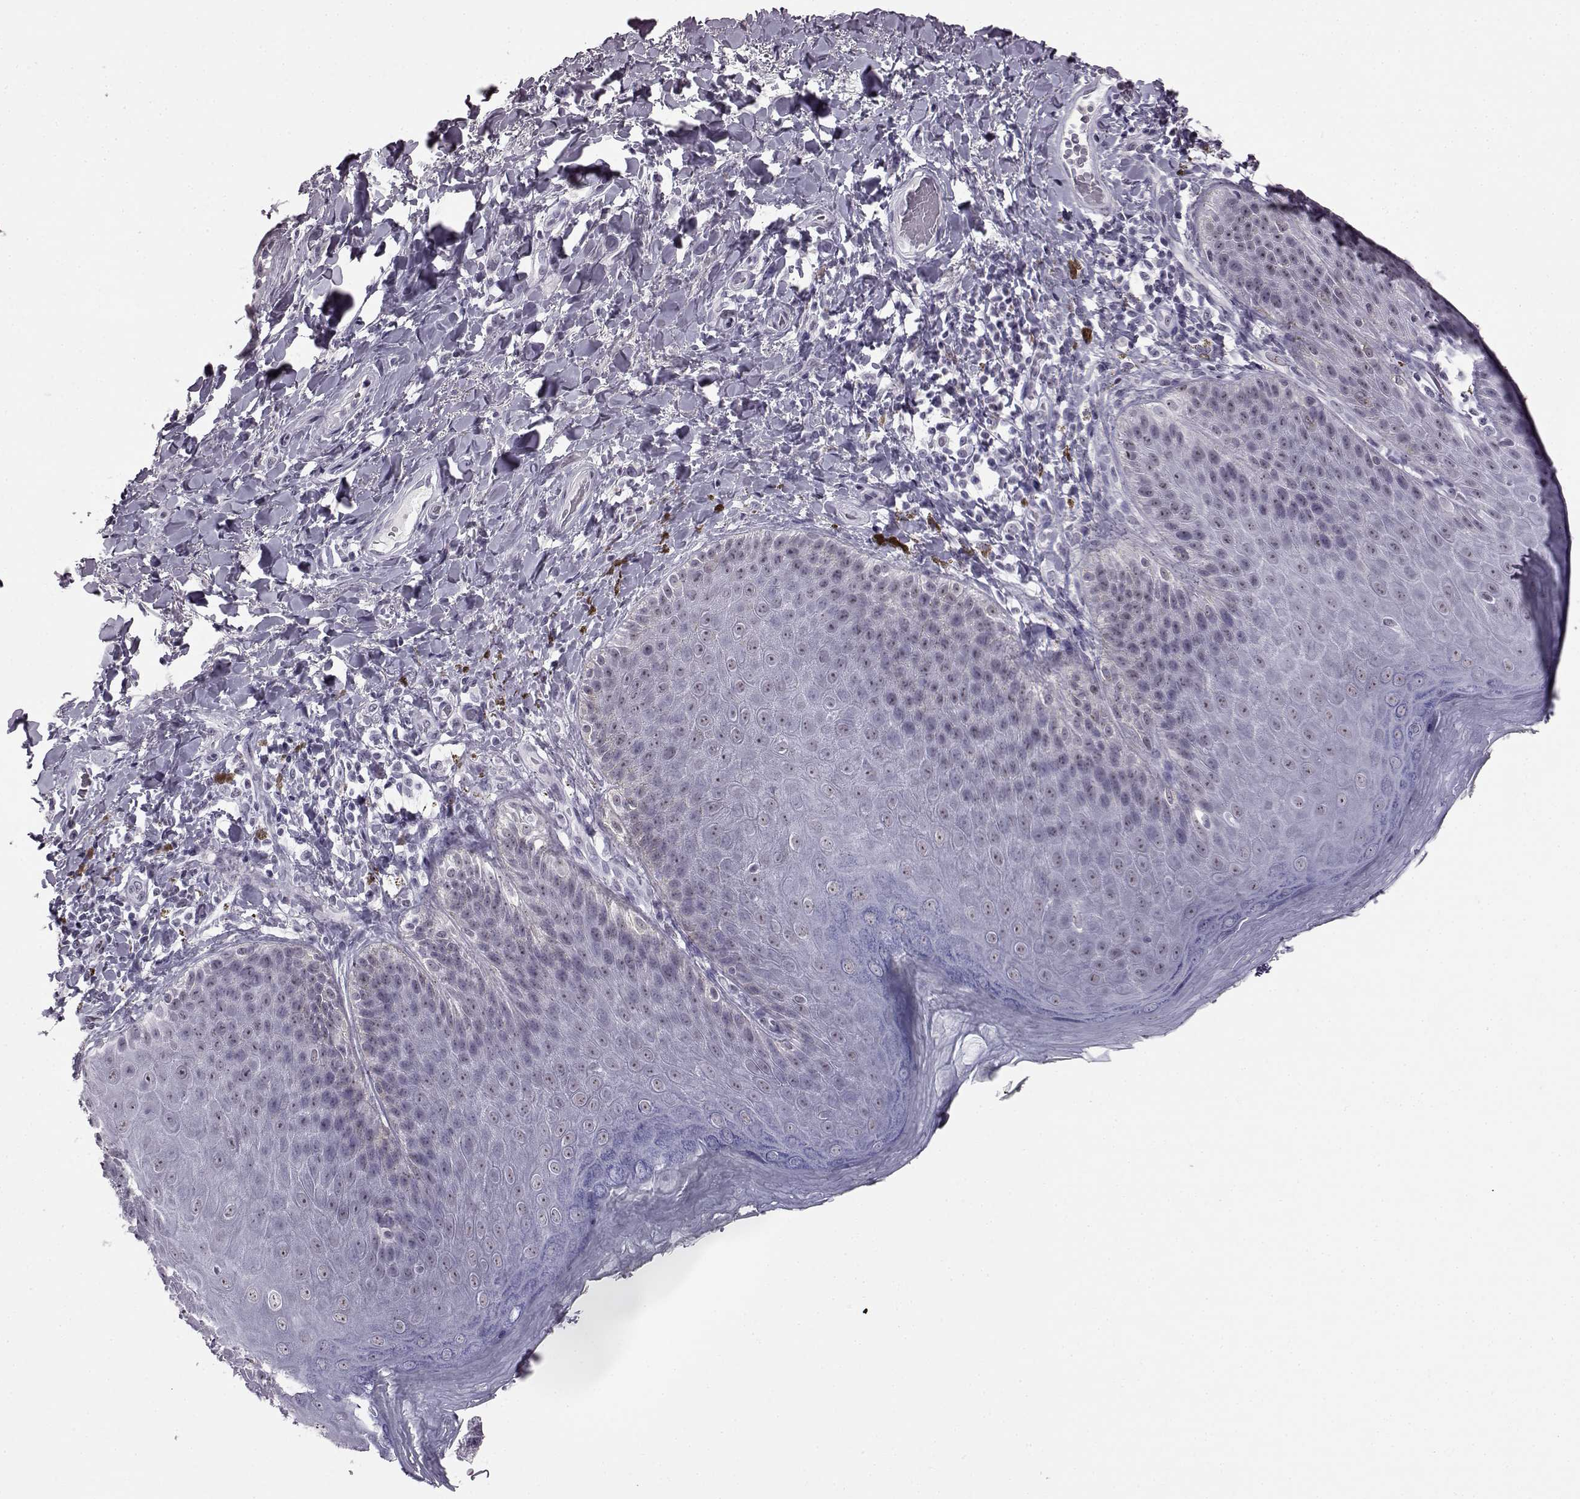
{"staining": {"intensity": "weak", "quantity": "25%-75%", "location": "nuclear"}, "tissue": "skin", "cell_type": "Epidermal cells", "image_type": "normal", "snomed": [{"axis": "morphology", "description": "Normal tissue, NOS"}, {"axis": "topography", "description": "Anal"}], "caption": "Weak nuclear protein expression is appreciated in about 25%-75% of epidermal cells in skin. The protein of interest is stained brown, and the nuclei are stained in blue (DAB (3,3'-diaminobenzidine) IHC with brightfield microscopy, high magnification).", "gene": "ADGRG2", "patient": {"sex": "male", "age": 53}}